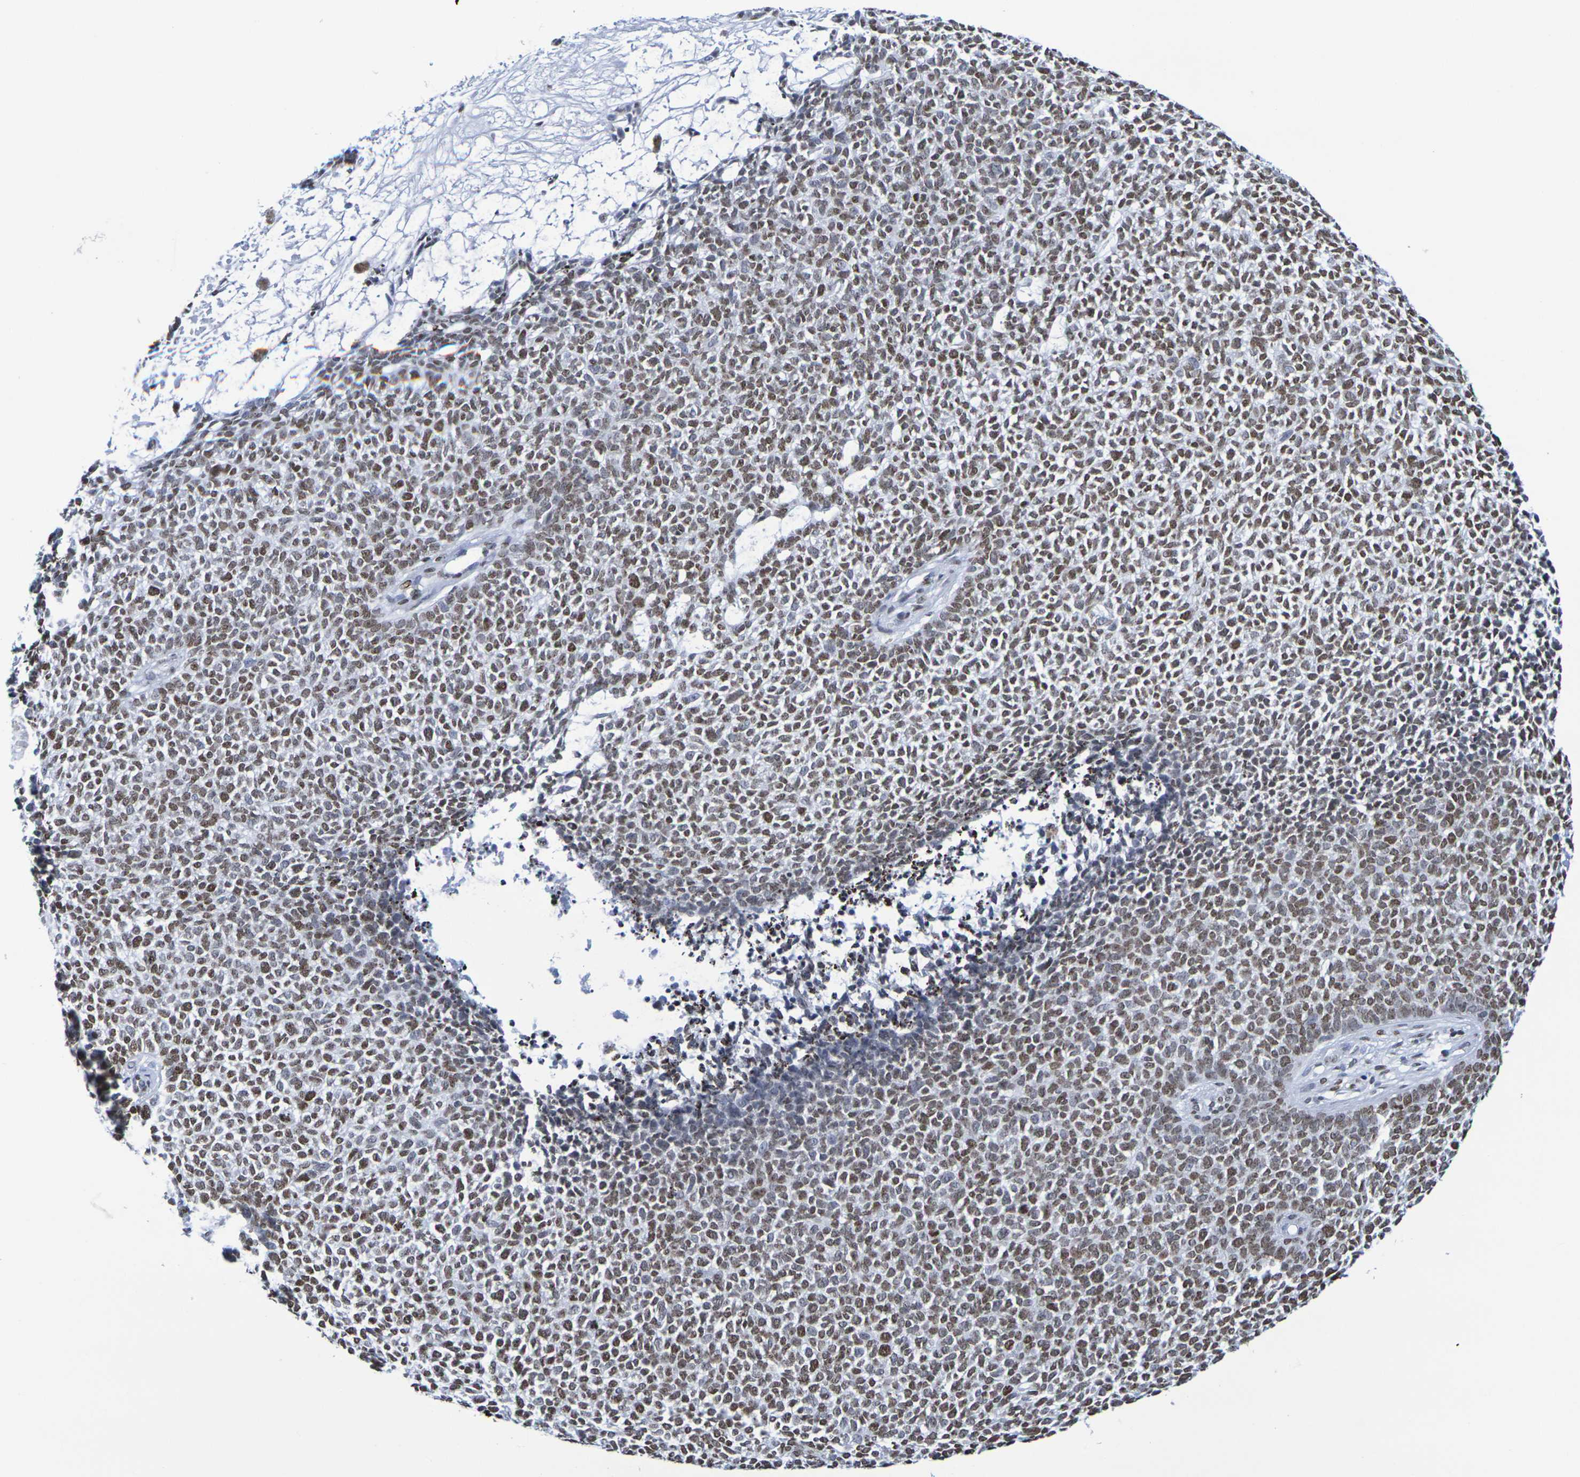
{"staining": {"intensity": "moderate", "quantity": ">75%", "location": "nuclear"}, "tissue": "skin cancer", "cell_type": "Tumor cells", "image_type": "cancer", "snomed": [{"axis": "morphology", "description": "Basal cell carcinoma"}, {"axis": "topography", "description": "Skin"}], "caption": "Protein expression analysis of human basal cell carcinoma (skin) reveals moderate nuclear expression in about >75% of tumor cells.", "gene": "H1-5", "patient": {"sex": "female", "age": 84}}